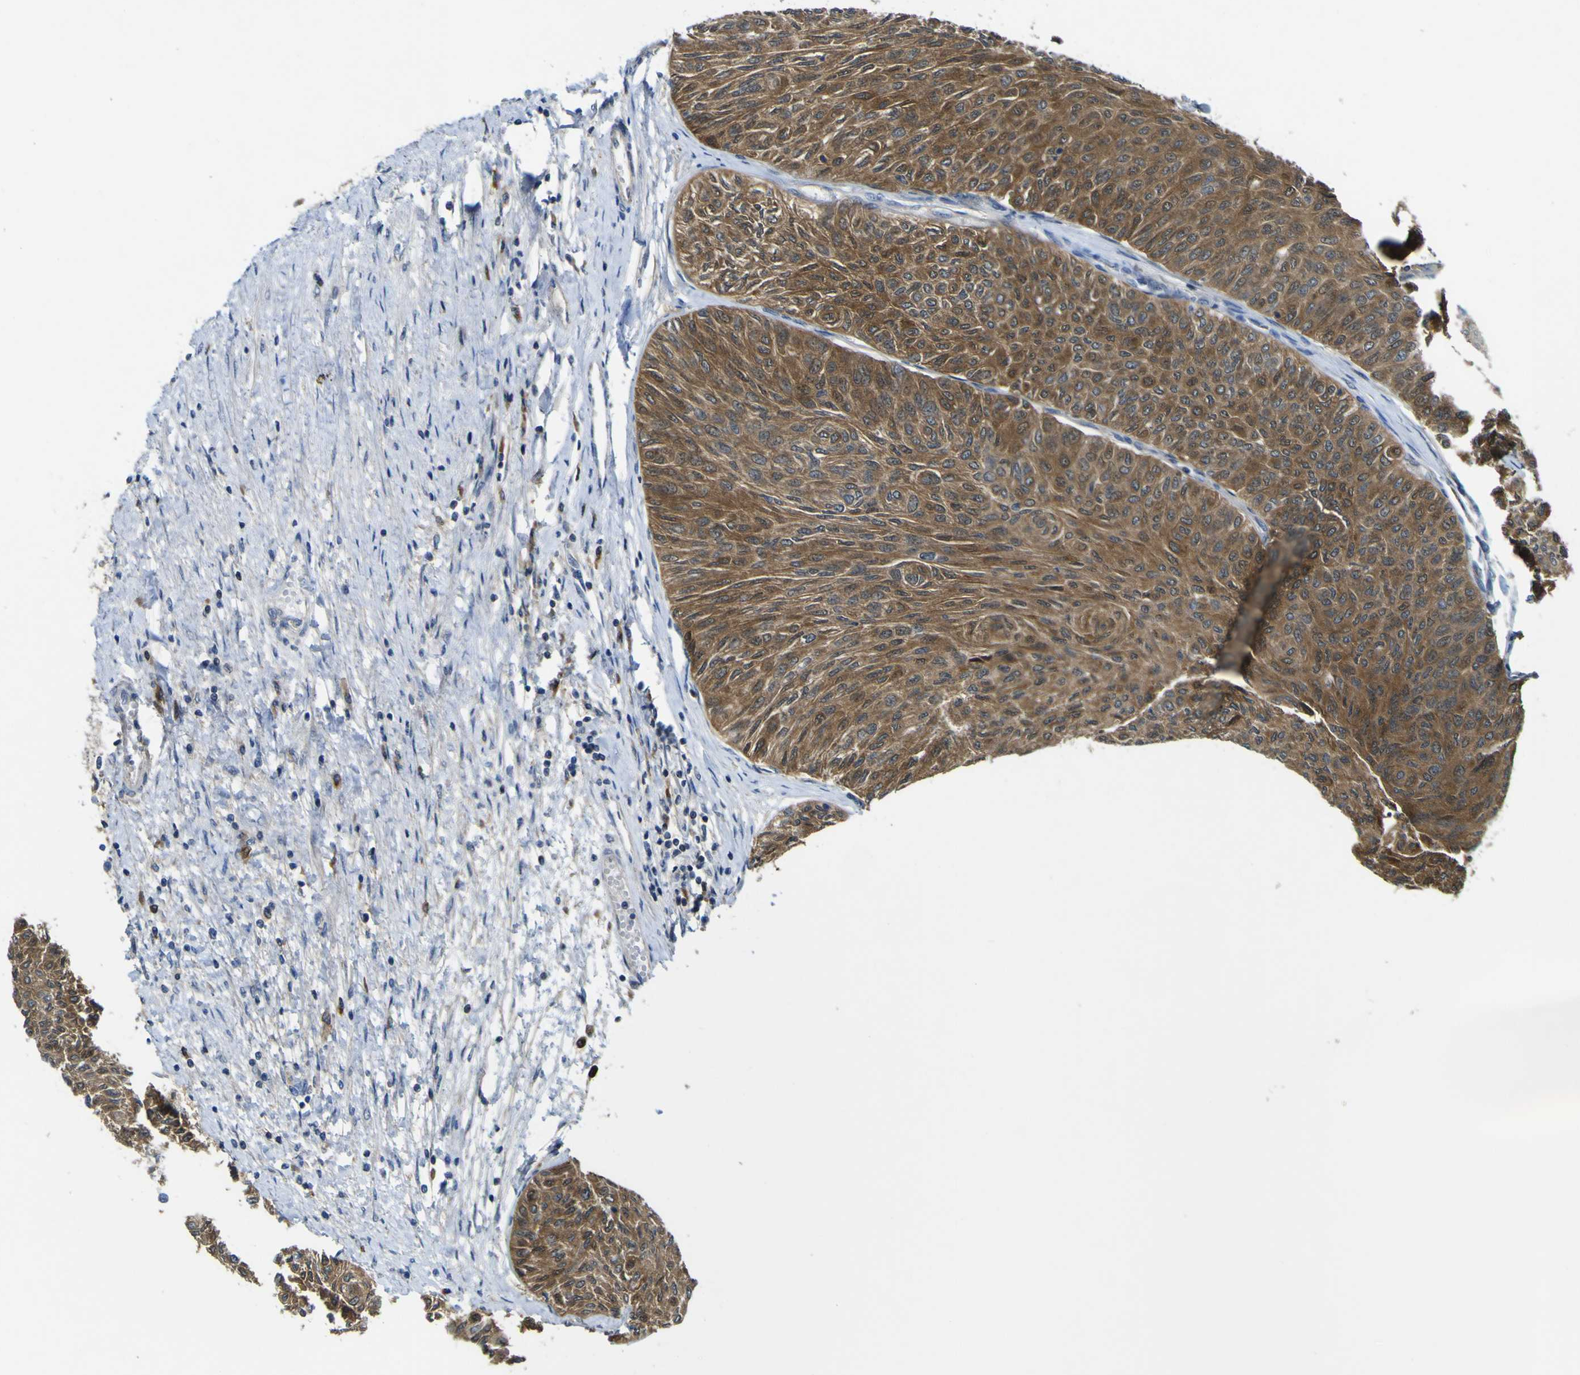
{"staining": {"intensity": "moderate", "quantity": ">75%", "location": "cytoplasmic/membranous"}, "tissue": "urothelial cancer", "cell_type": "Tumor cells", "image_type": "cancer", "snomed": [{"axis": "morphology", "description": "Urothelial carcinoma, Low grade"}, {"axis": "topography", "description": "Urinary bladder"}], "caption": "Immunohistochemistry (IHC) photomicrograph of urothelial cancer stained for a protein (brown), which displays medium levels of moderate cytoplasmic/membranous staining in about >75% of tumor cells.", "gene": "EML2", "patient": {"sex": "male", "age": 78}}